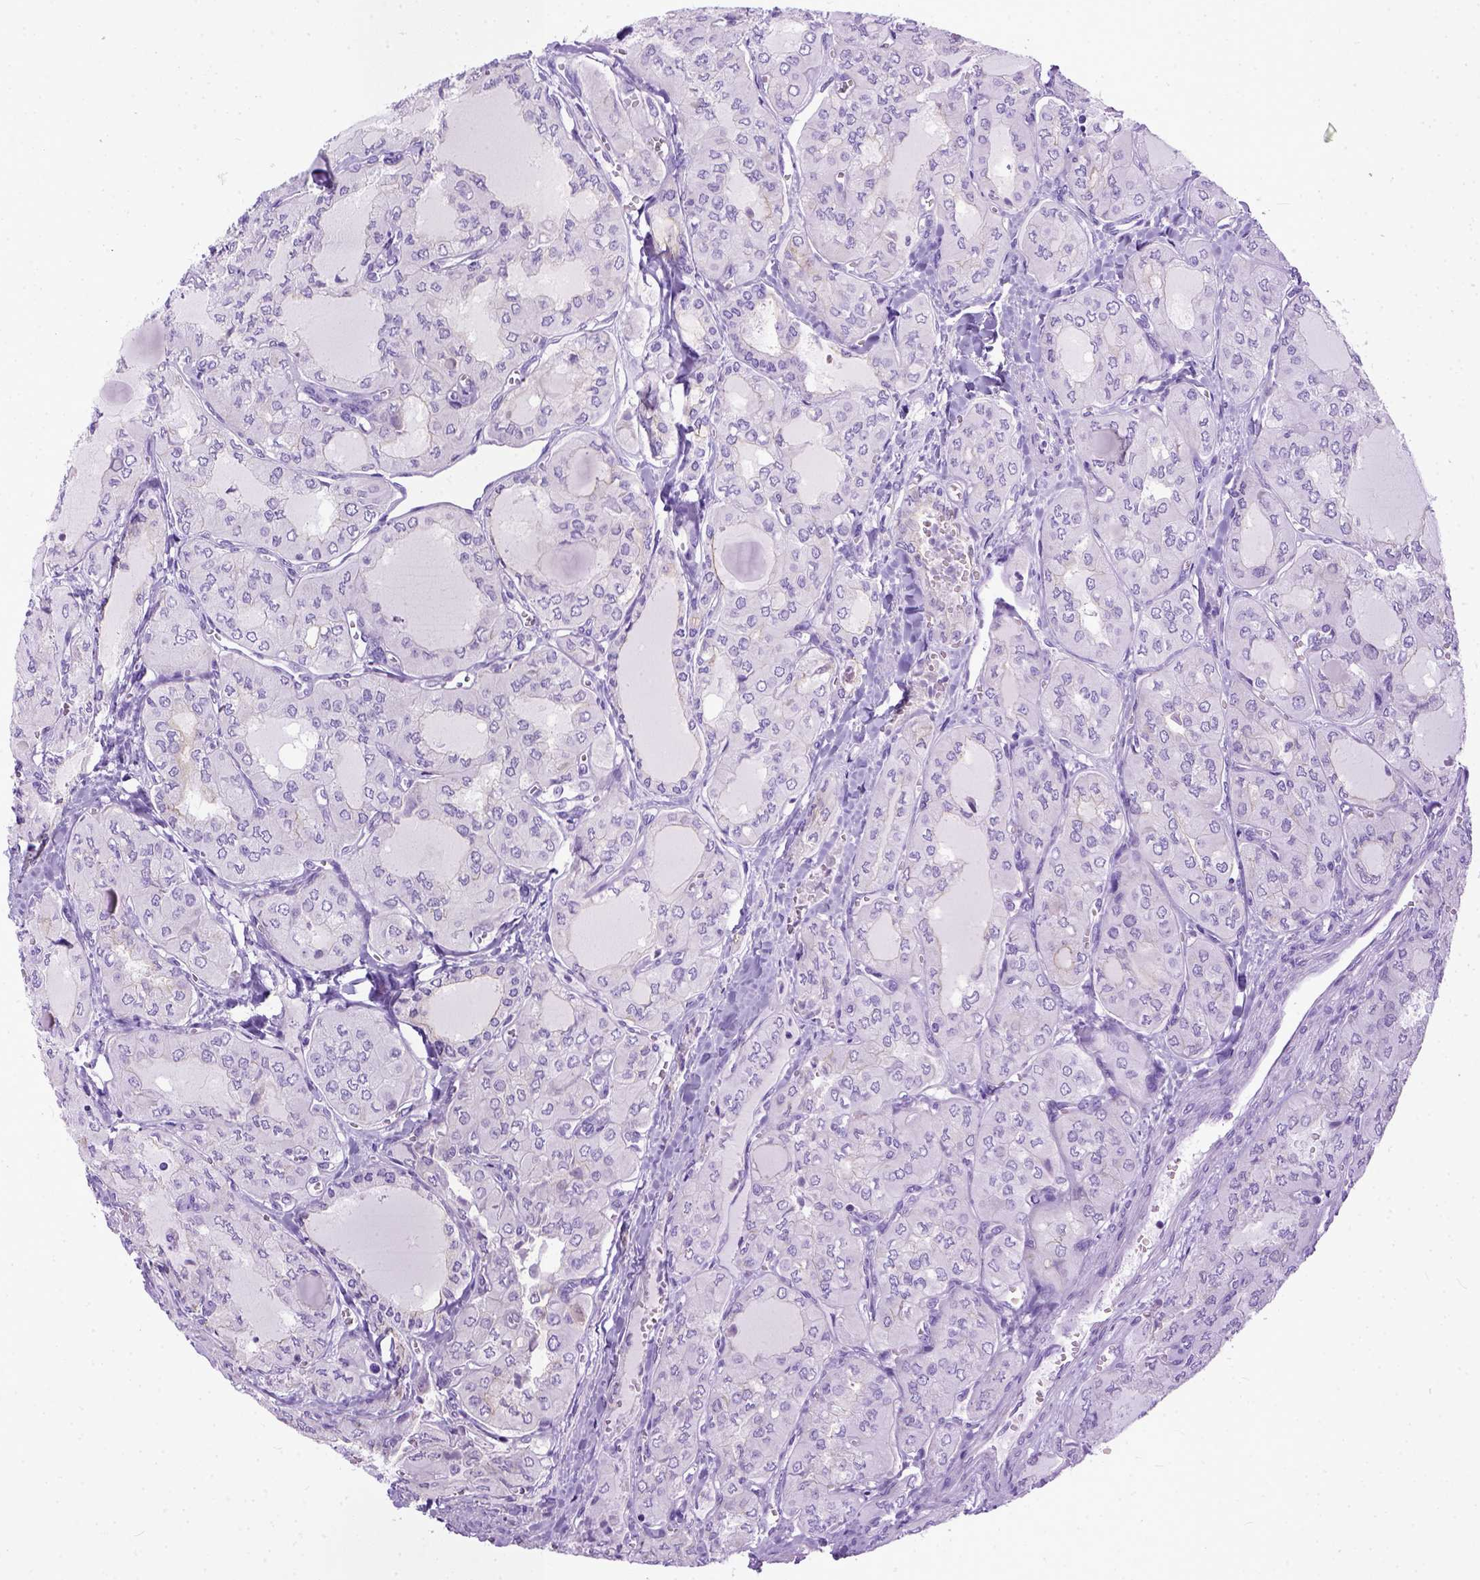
{"staining": {"intensity": "negative", "quantity": "none", "location": "none"}, "tissue": "thyroid cancer", "cell_type": "Tumor cells", "image_type": "cancer", "snomed": [{"axis": "morphology", "description": "Papillary adenocarcinoma, NOS"}, {"axis": "topography", "description": "Thyroid gland"}], "caption": "Immunohistochemical staining of thyroid cancer displays no significant positivity in tumor cells.", "gene": "PPL", "patient": {"sex": "male", "age": 20}}